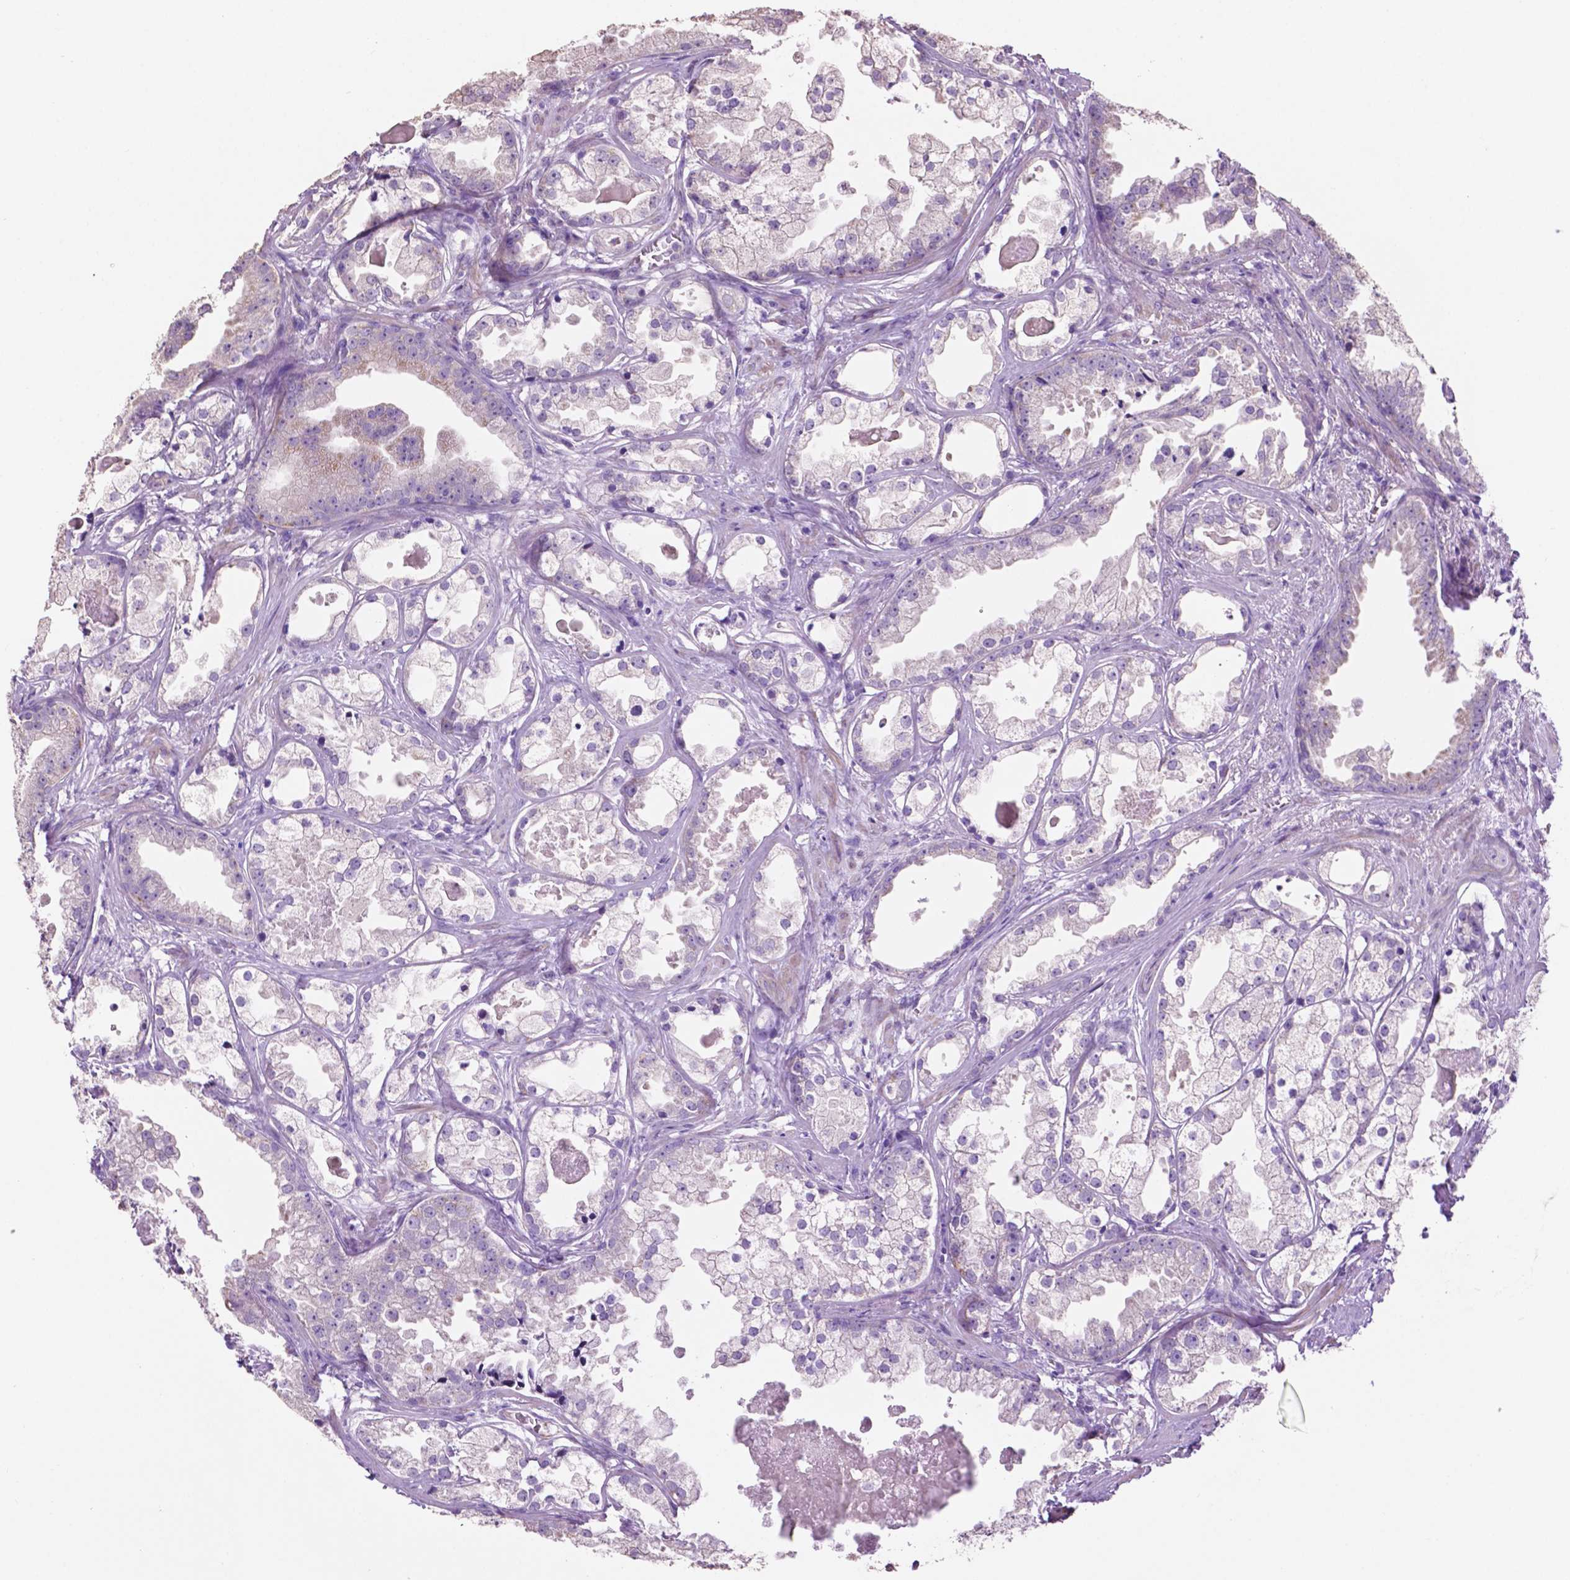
{"staining": {"intensity": "weak", "quantity": "<25%", "location": "cytoplasmic/membranous"}, "tissue": "prostate cancer", "cell_type": "Tumor cells", "image_type": "cancer", "snomed": [{"axis": "morphology", "description": "Adenocarcinoma, Low grade"}, {"axis": "topography", "description": "Prostate"}], "caption": "Tumor cells are negative for brown protein staining in prostate low-grade adenocarcinoma.", "gene": "CLDN17", "patient": {"sex": "male", "age": 65}}